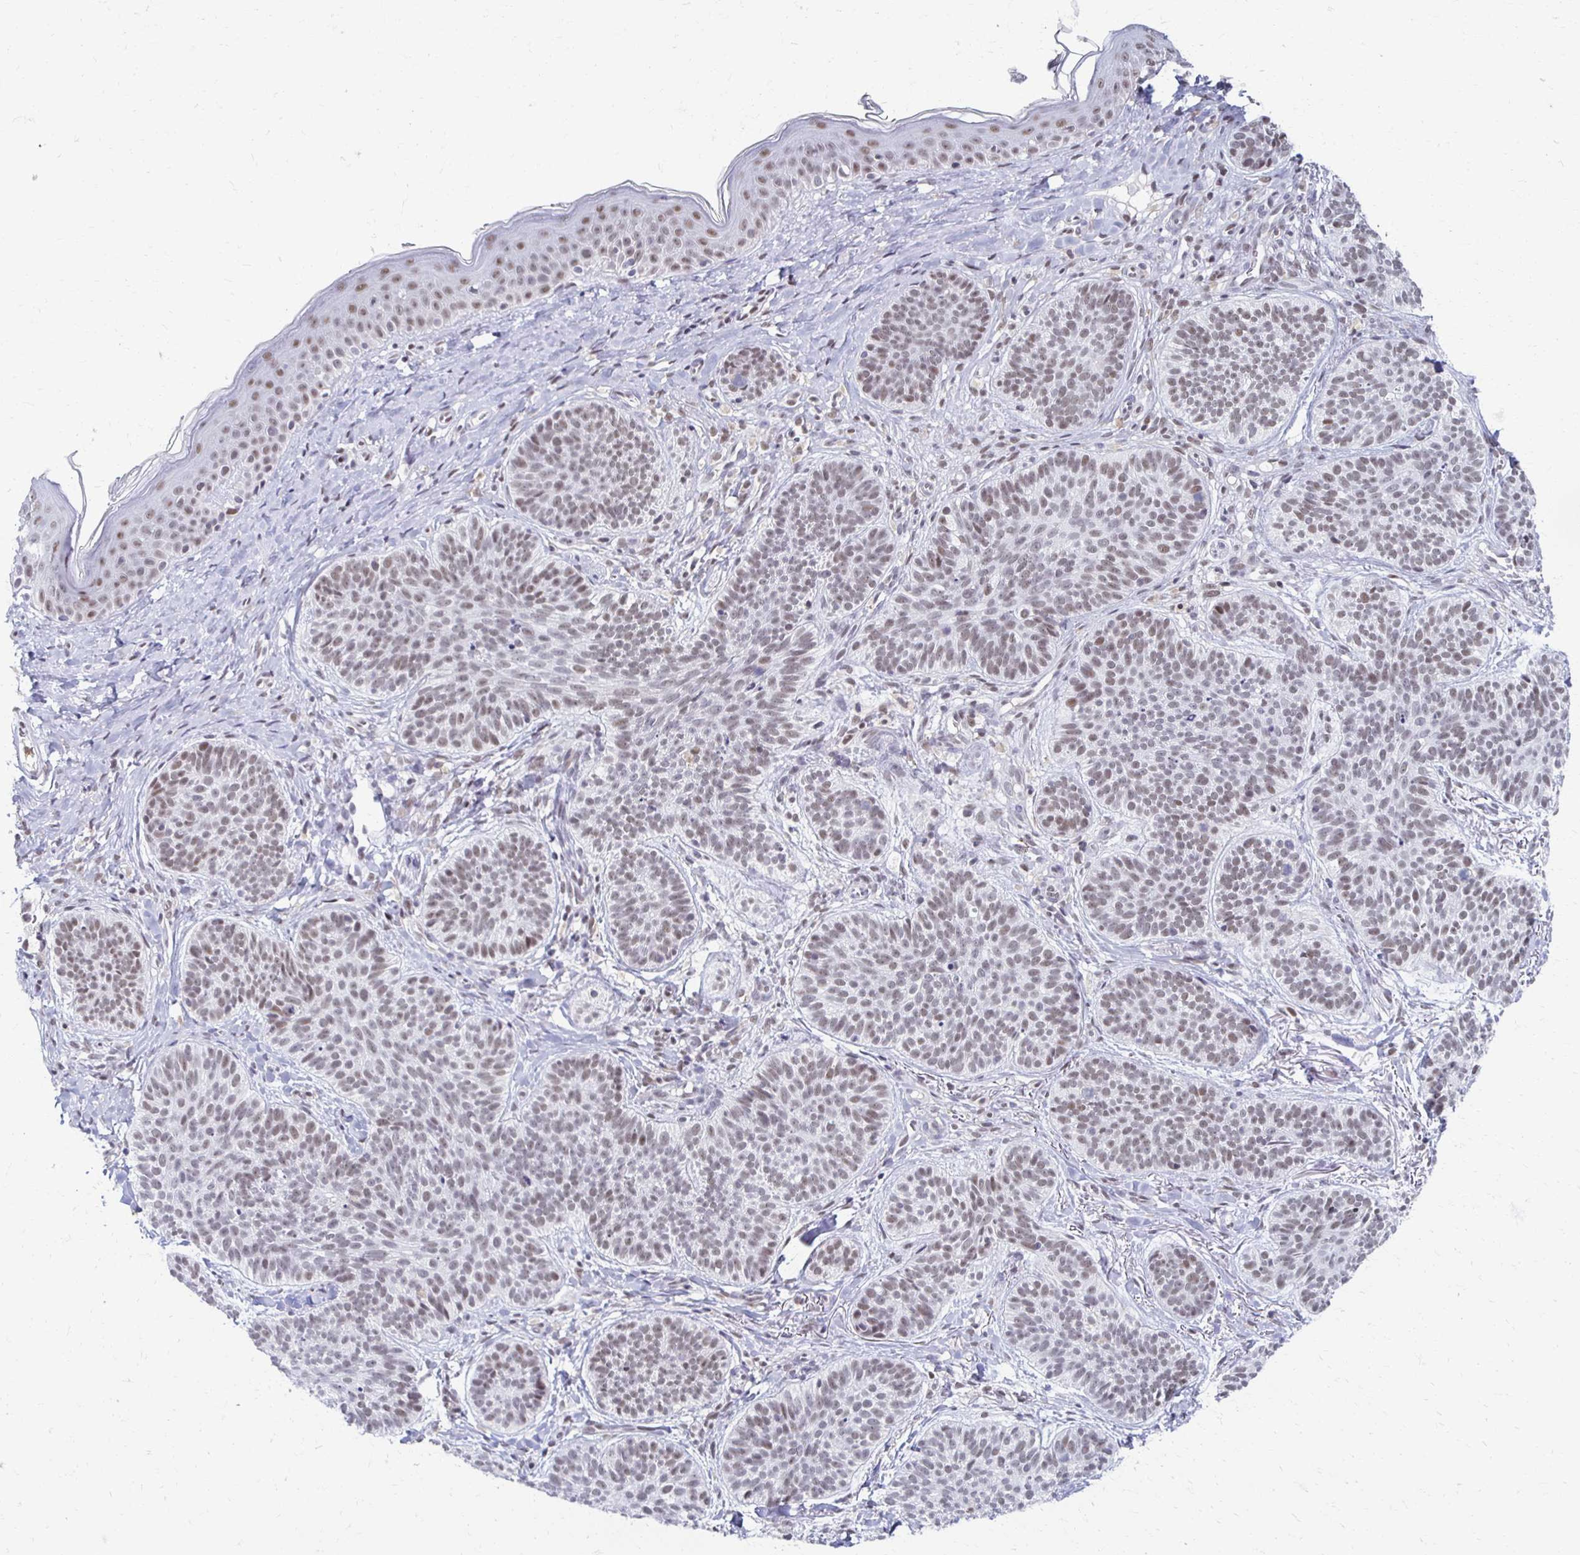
{"staining": {"intensity": "weak", "quantity": ">75%", "location": "nuclear"}, "tissue": "skin cancer", "cell_type": "Tumor cells", "image_type": "cancer", "snomed": [{"axis": "morphology", "description": "Basal cell carcinoma"}, {"axis": "topography", "description": "Skin"}], "caption": "Immunohistochemistry (IHC) of human basal cell carcinoma (skin) exhibits low levels of weak nuclear positivity in approximately >75% of tumor cells.", "gene": "IRF7", "patient": {"sex": "male", "age": 54}}